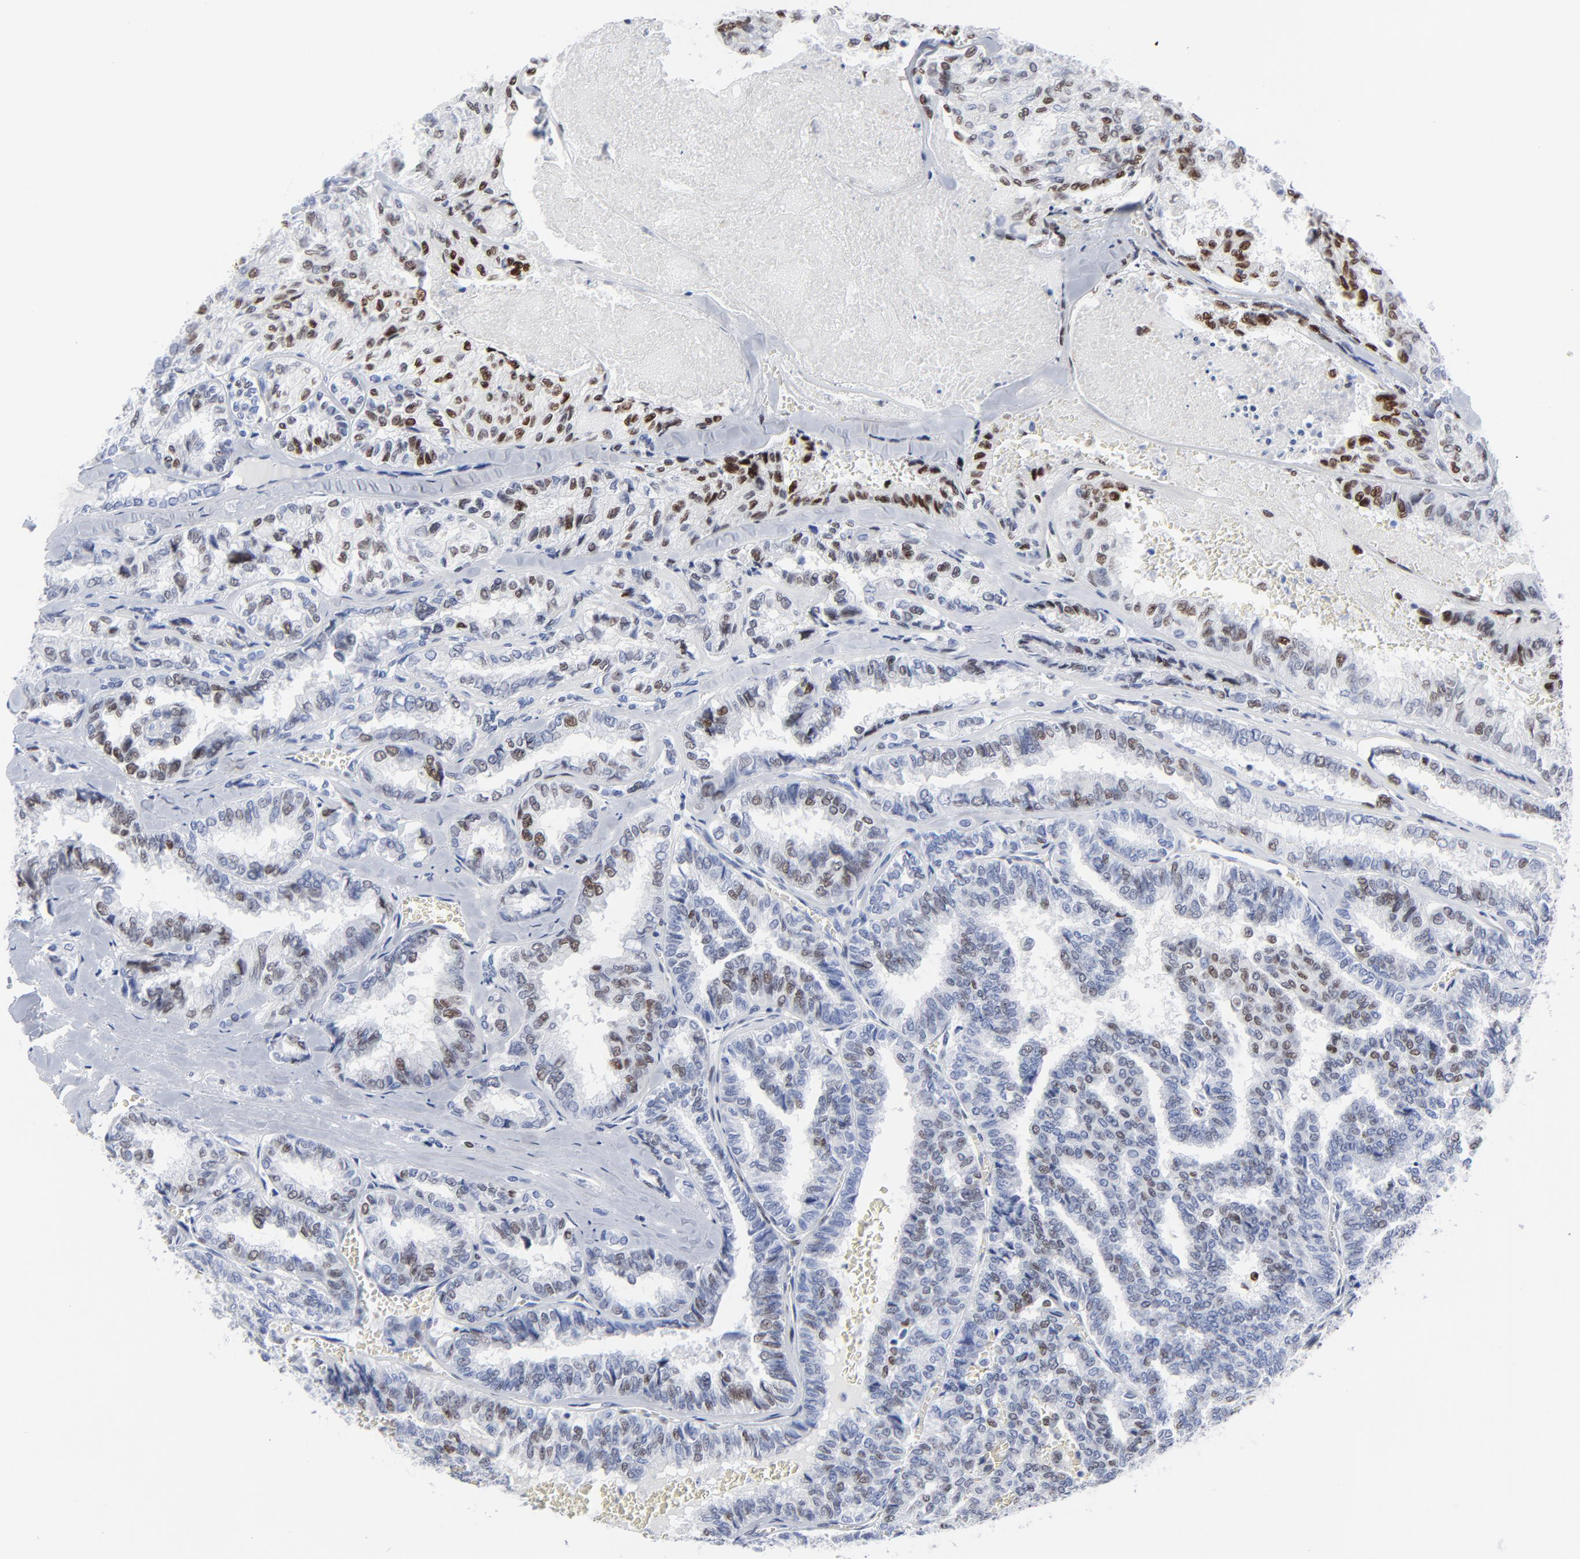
{"staining": {"intensity": "moderate", "quantity": "25%-75%", "location": "nuclear"}, "tissue": "thyroid cancer", "cell_type": "Tumor cells", "image_type": "cancer", "snomed": [{"axis": "morphology", "description": "Papillary adenocarcinoma, NOS"}, {"axis": "topography", "description": "Thyroid gland"}], "caption": "Human thyroid cancer stained with a protein marker displays moderate staining in tumor cells.", "gene": "JUN", "patient": {"sex": "female", "age": 35}}